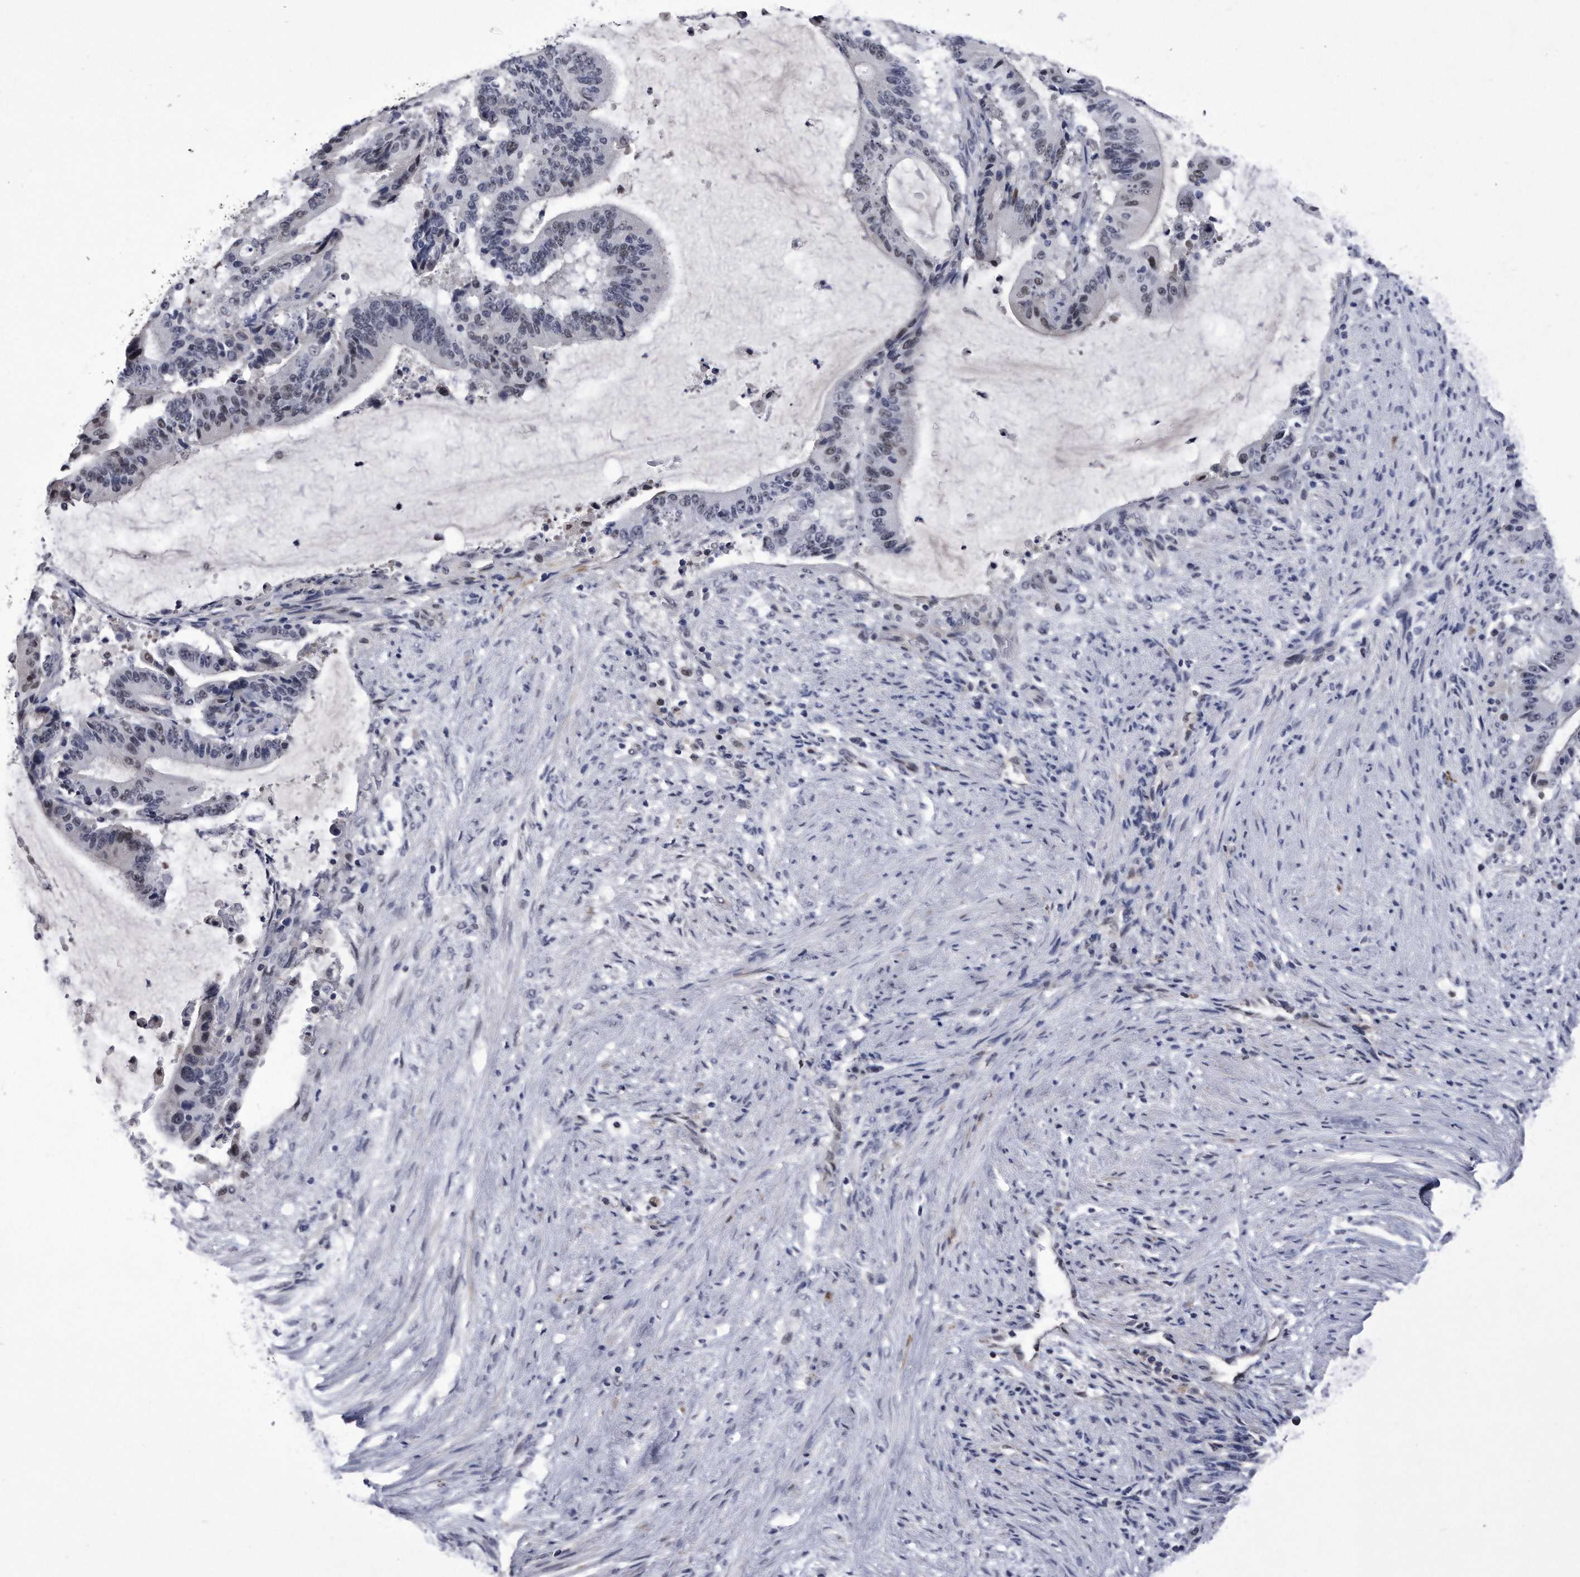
{"staining": {"intensity": "weak", "quantity": "<25%", "location": "nuclear"}, "tissue": "liver cancer", "cell_type": "Tumor cells", "image_type": "cancer", "snomed": [{"axis": "morphology", "description": "Normal tissue, NOS"}, {"axis": "morphology", "description": "Cholangiocarcinoma"}, {"axis": "topography", "description": "Liver"}, {"axis": "topography", "description": "Peripheral nerve tissue"}], "caption": "This is an IHC micrograph of liver cancer (cholangiocarcinoma). There is no positivity in tumor cells.", "gene": "KCTD8", "patient": {"sex": "female", "age": 73}}